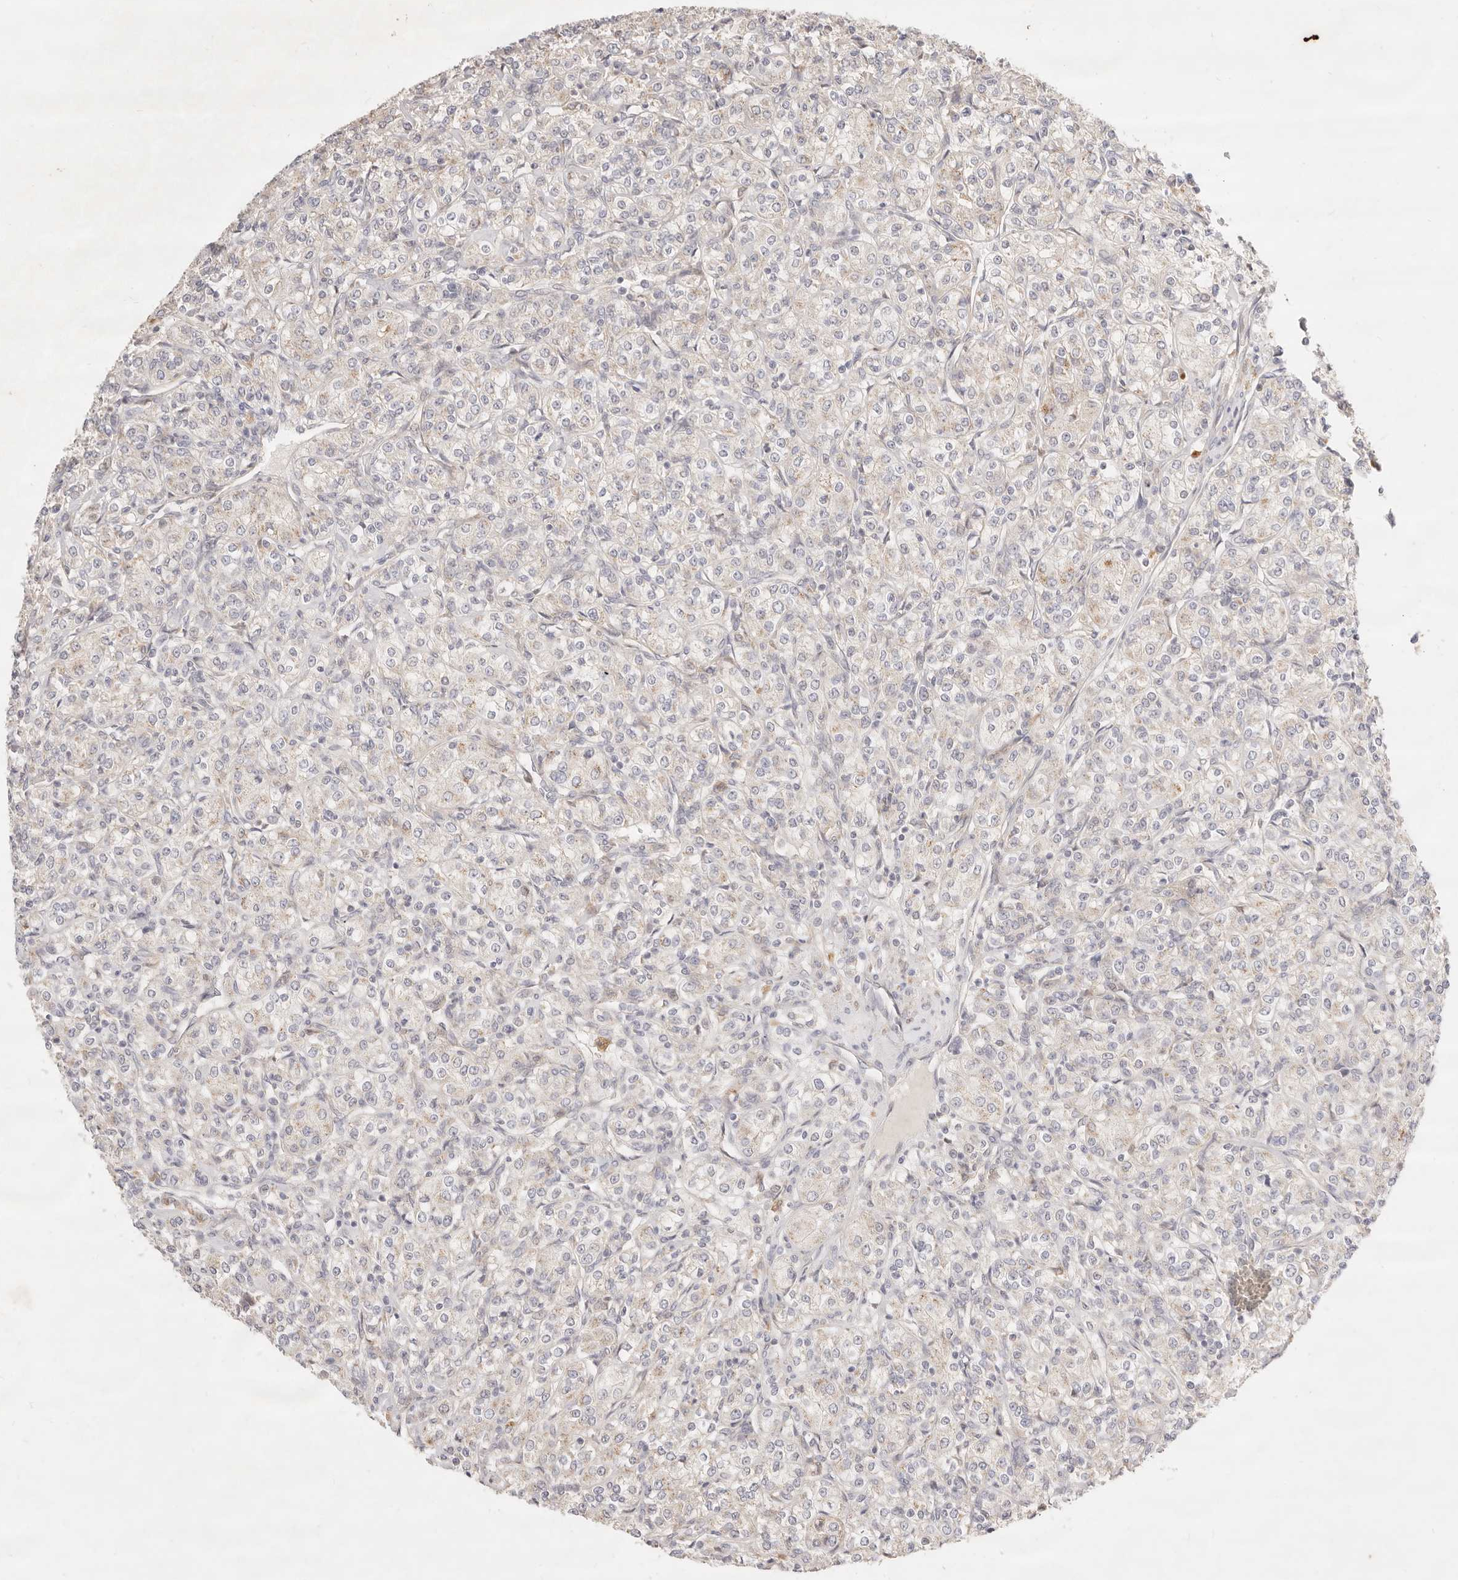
{"staining": {"intensity": "negative", "quantity": "none", "location": "none"}, "tissue": "renal cancer", "cell_type": "Tumor cells", "image_type": "cancer", "snomed": [{"axis": "morphology", "description": "Adenocarcinoma, NOS"}, {"axis": "topography", "description": "Kidney"}], "caption": "A high-resolution histopathology image shows IHC staining of renal cancer, which reveals no significant expression in tumor cells.", "gene": "ACOX1", "patient": {"sex": "male", "age": 77}}